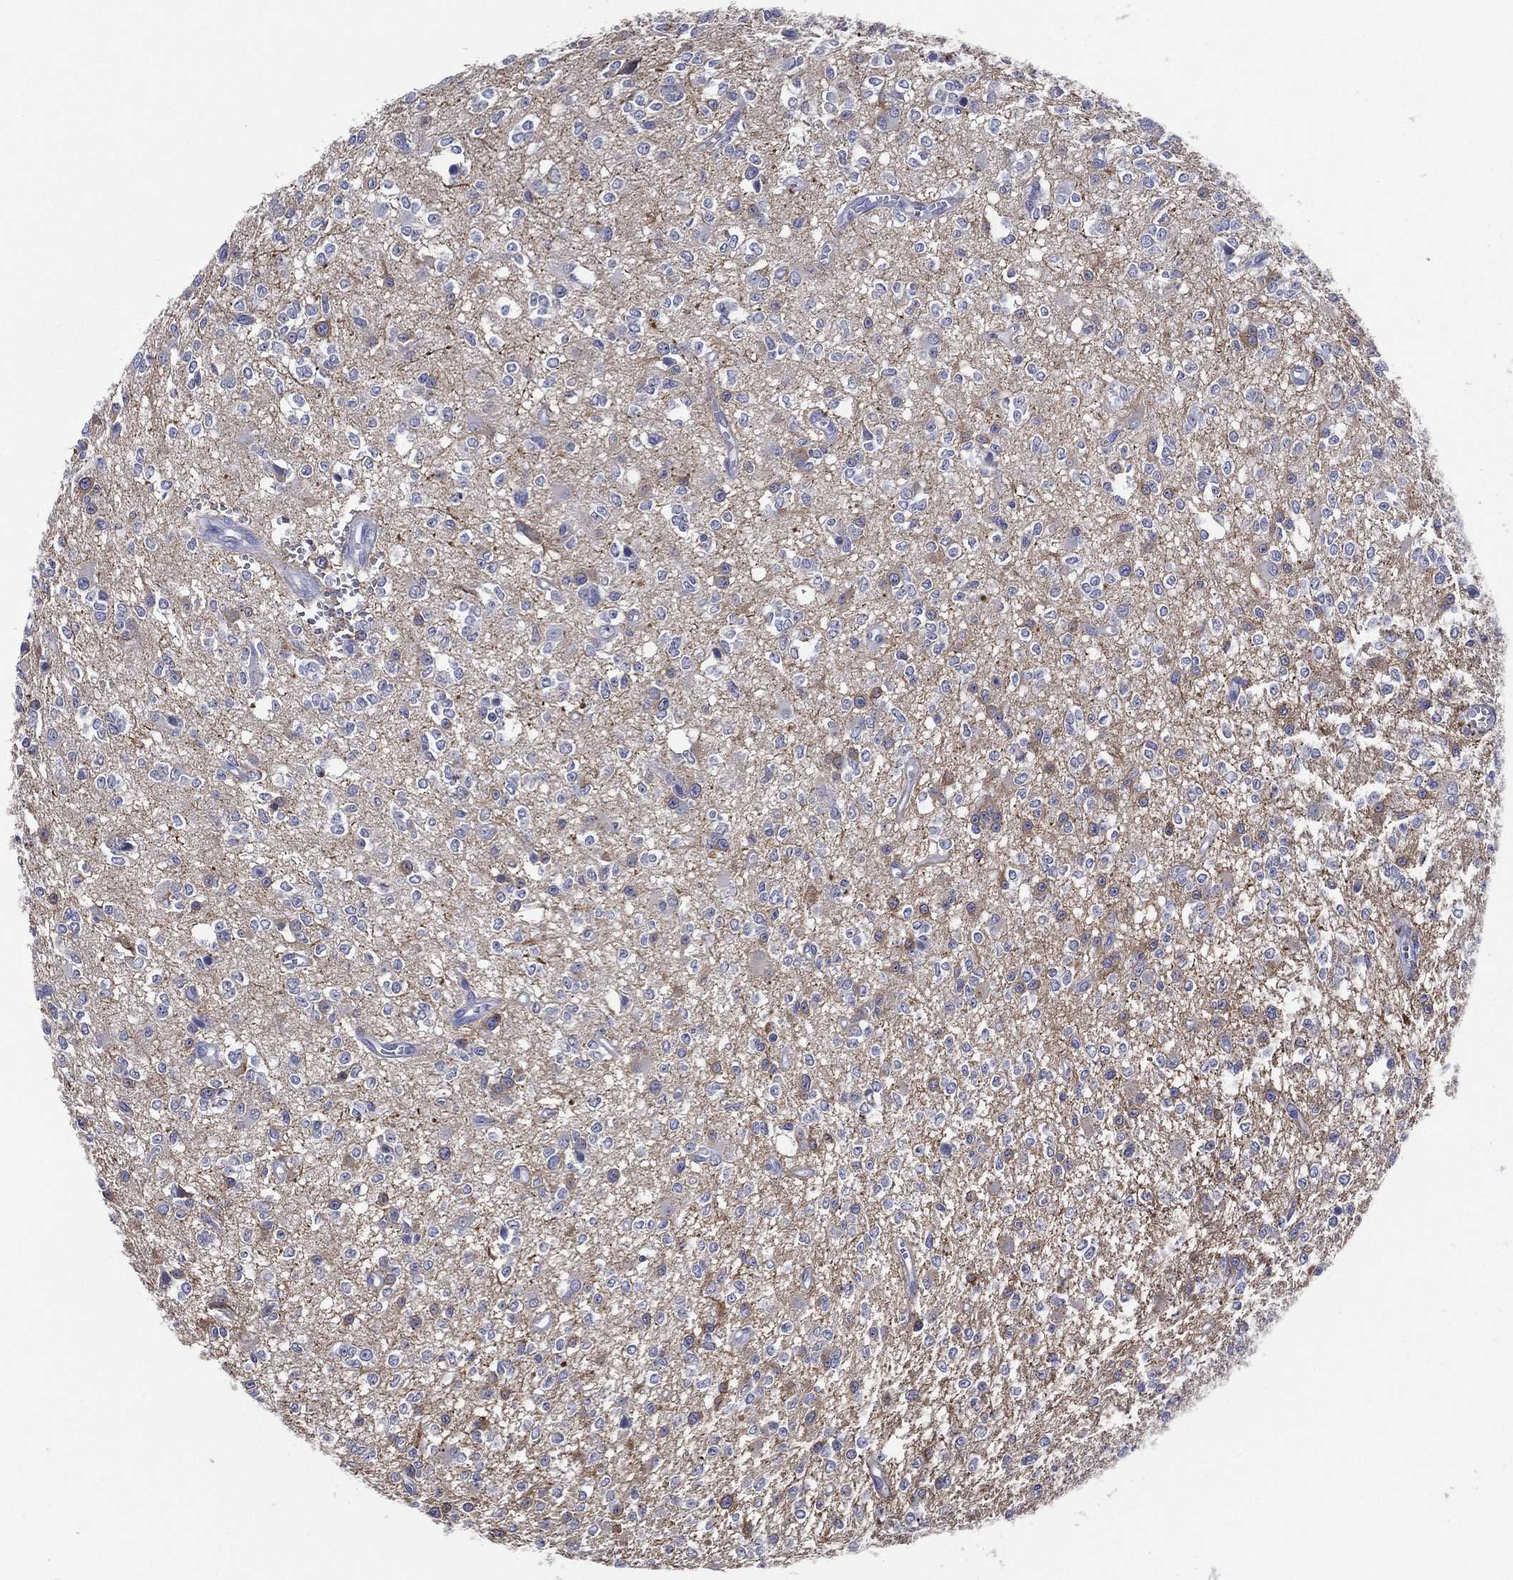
{"staining": {"intensity": "negative", "quantity": "none", "location": "none"}, "tissue": "glioma", "cell_type": "Tumor cells", "image_type": "cancer", "snomed": [{"axis": "morphology", "description": "Glioma, malignant, Low grade"}, {"axis": "topography", "description": "Brain"}], "caption": "Malignant low-grade glioma was stained to show a protein in brown. There is no significant positivity in tumor cells. (DAB immunohistochemistry (IHC) visualized using brightfield microscopy, high magnification).", "gene": "SLC13A4", "patient": {"sex": "female", "age": 45}}